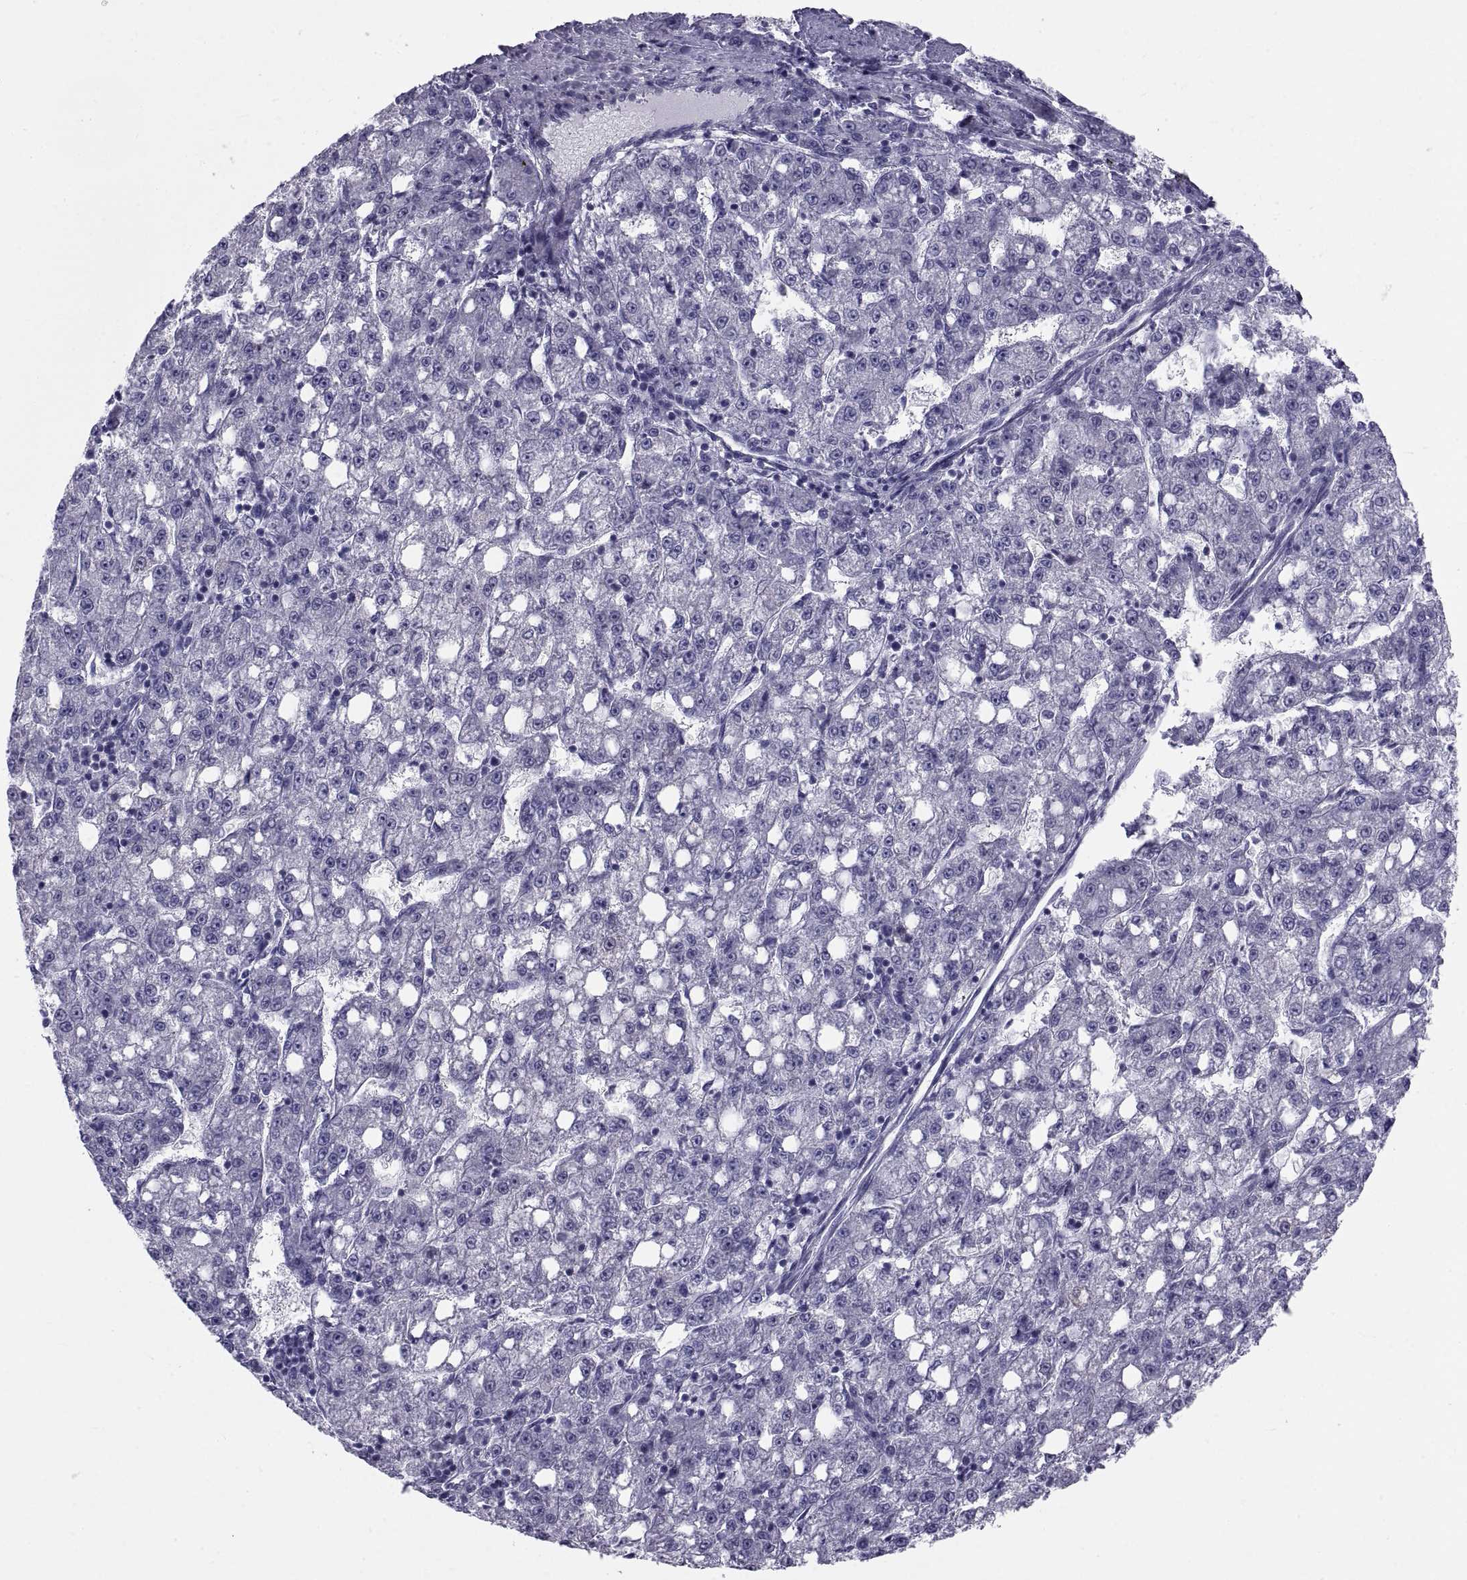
{"staining": {"intensity": "negative", "quantity": "none", "location": "none"}, "tissue": "liver cancer", "cell_type": "Tumor cells", "image_type": "cancer", "snomed": [{"axis": "morphology", "description": "Carcinoma, Hepatocellular, NOS"}, {"axis": "topography", "description": "Liver"}], "caption": "Photomicrograph shows no significant protein staining in tumor cells of liver cancer. Brightfield microscopy of IHC stained with DAB (brown) and hematoxylin (blue), captured at high magnification.", "gene": "NPTX2", "patient": {"sex": "female", "age": 65}}